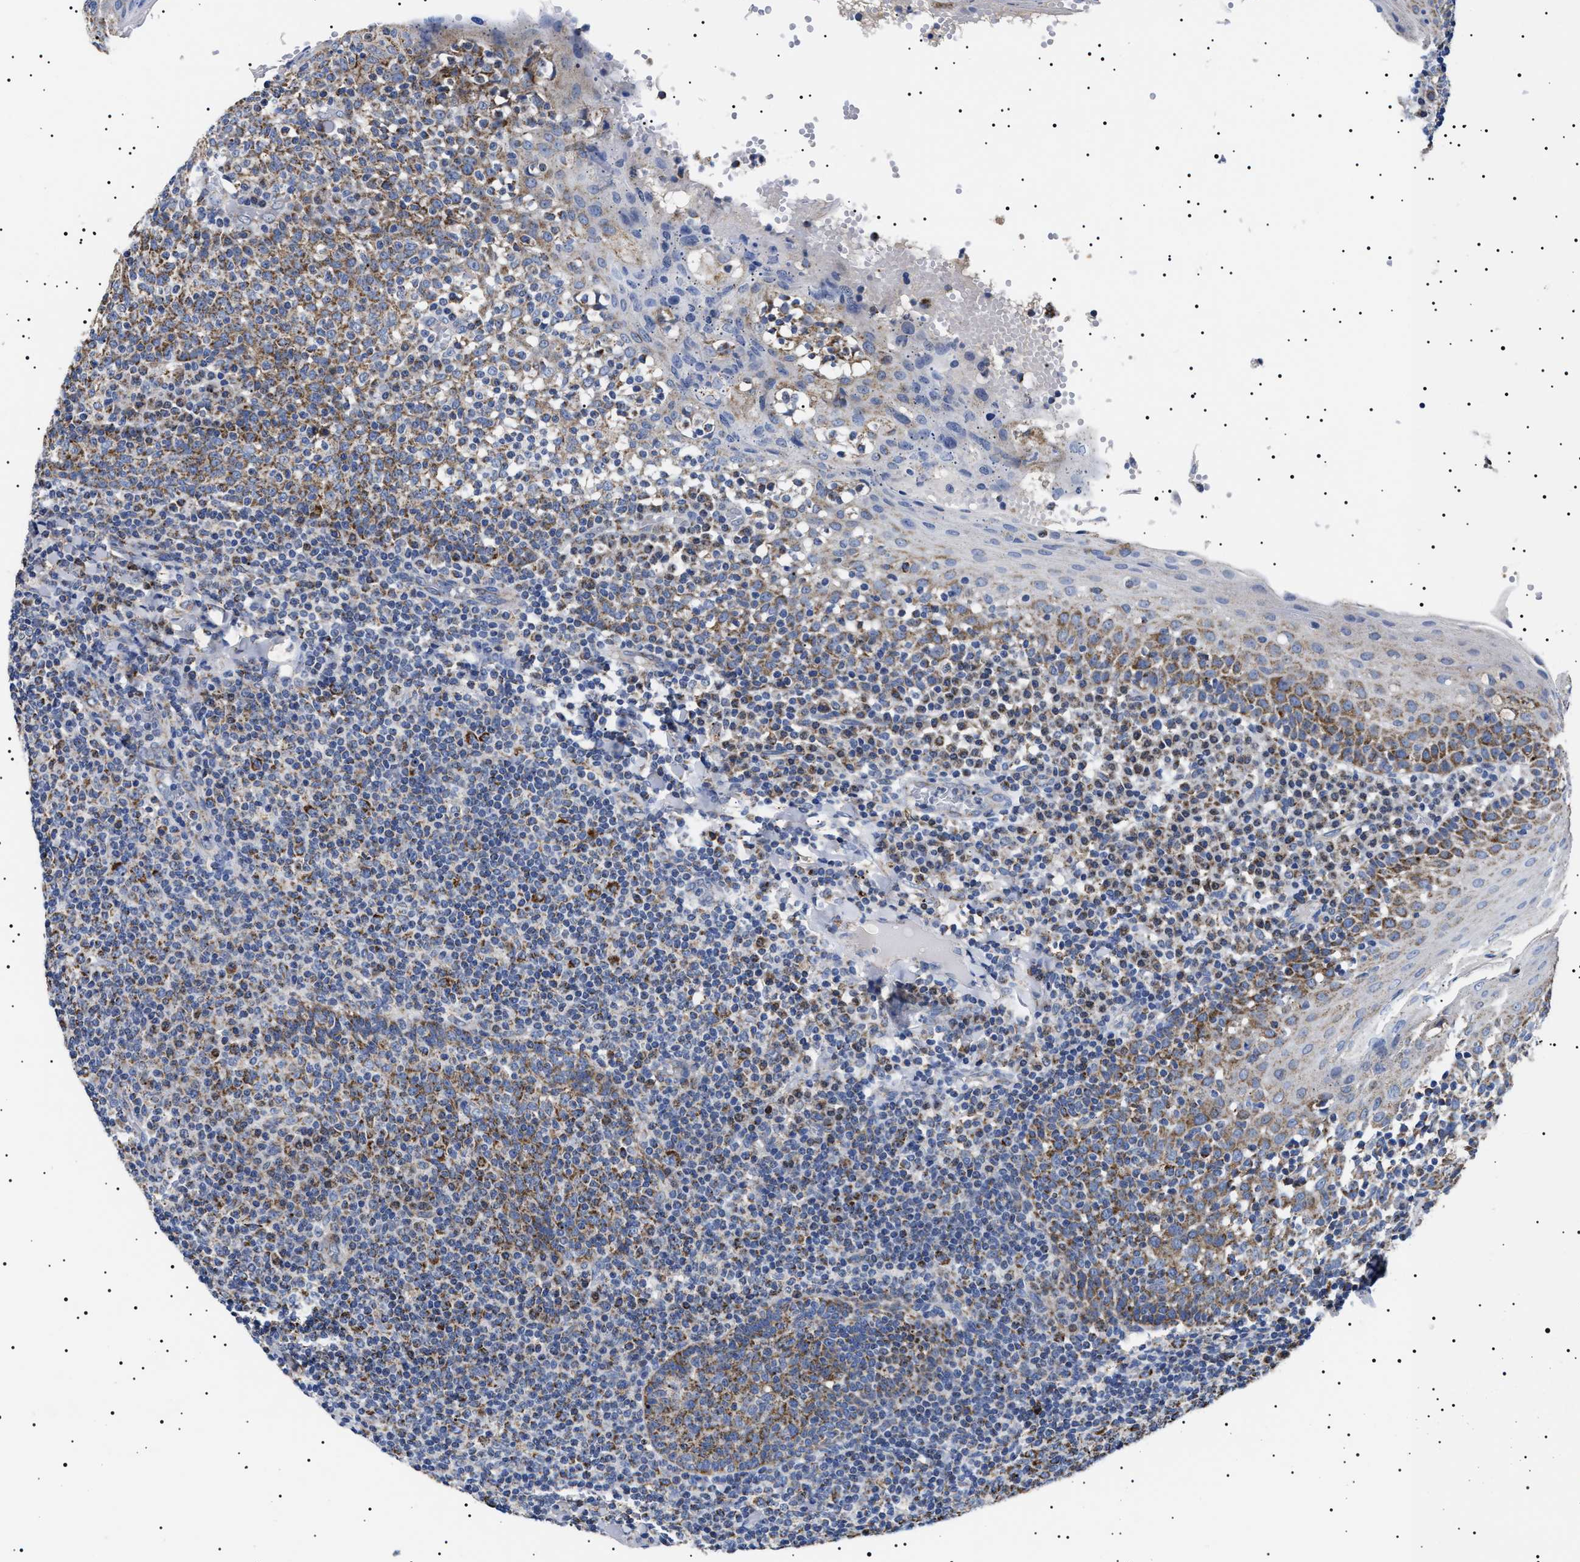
{"staining": {"intensity": "moderate", "quantity": ">75%", "location": "cytoplasmic/membranous"}, "tissue": "tonsil", "cell_type": "Germinal center cells", "image_type": "normal", "snomed": [{"axis": "morphology", "description": "Normal tissue, NOS"}, {"axis": "topography", "description": "Tonsil"}], "caption": "A high-resolution micrograph shows IHC staining of unremarkable tonsil, which shows moderate cytoplasmic/membranous positivity in about >75% of germinal center cells.", "gene": "CHRDL2", "patient": {"sex": "female", "age": 19}}